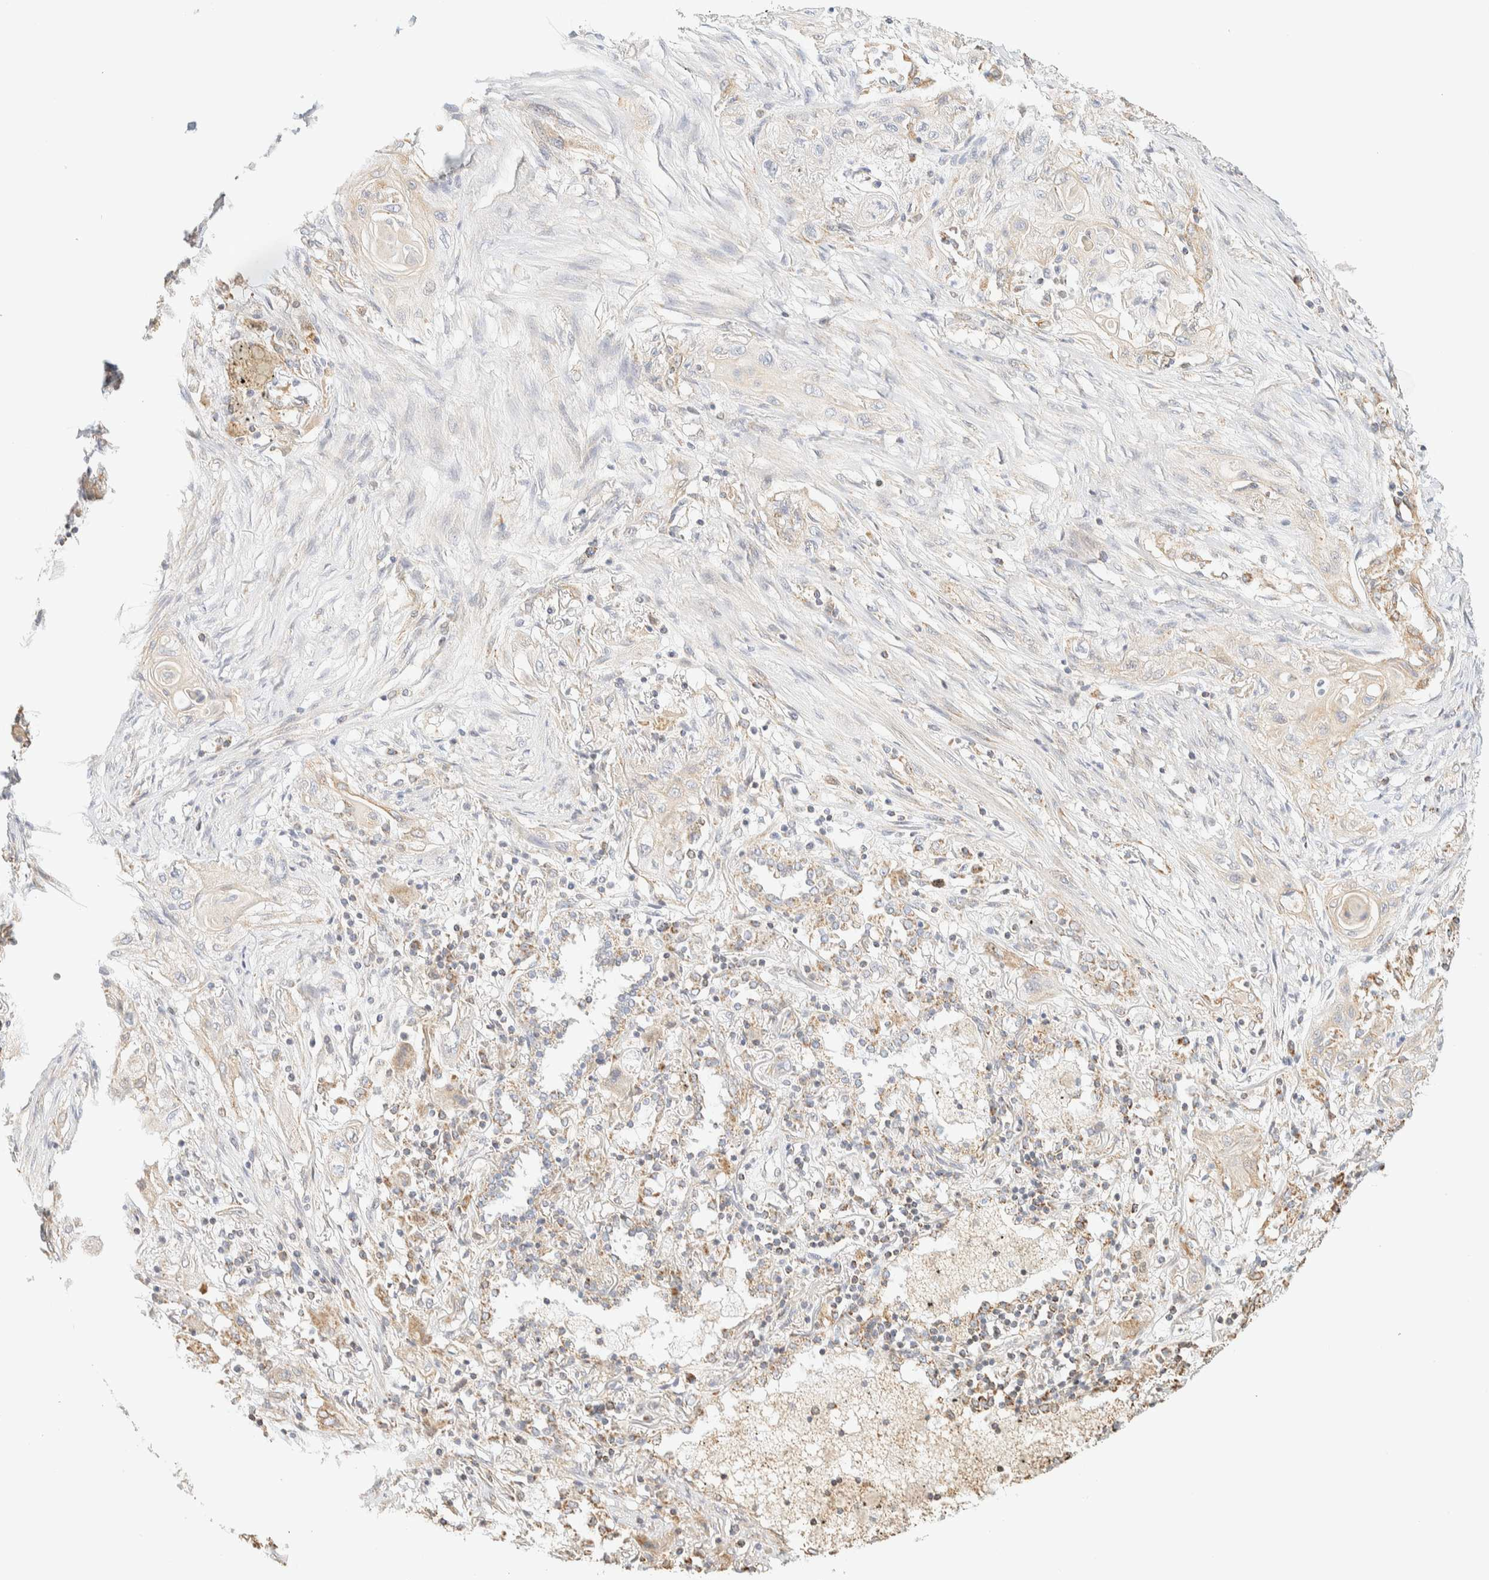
{"staining": {"intensity": "weak", "quantity": "25%-75%", "location": "cytoplasmic/membranous"}, "tissue": "lung cancer", "cell_type": "Tumor cells", "image_type": "cancer", "snomed": [{"axis": "morphology", "description": "Squamous cell carcinoma, NOS"}, {"axis": "topography", "description": "Lung"}], "caption": "Immunohistochemistry (IHC) histopathology image of neoplastic tissue: lung squamous cell carcinoma stained using immunohistochemistry (IHC) demonstrates low levels of weak protein expression localized specifically in the cytoplasmic/membranous of tumor cells, appearing as a cytoplasmic/membranous brown color.", "gene": "APBB2", "patient": {"sex": "female", "age": 47}}